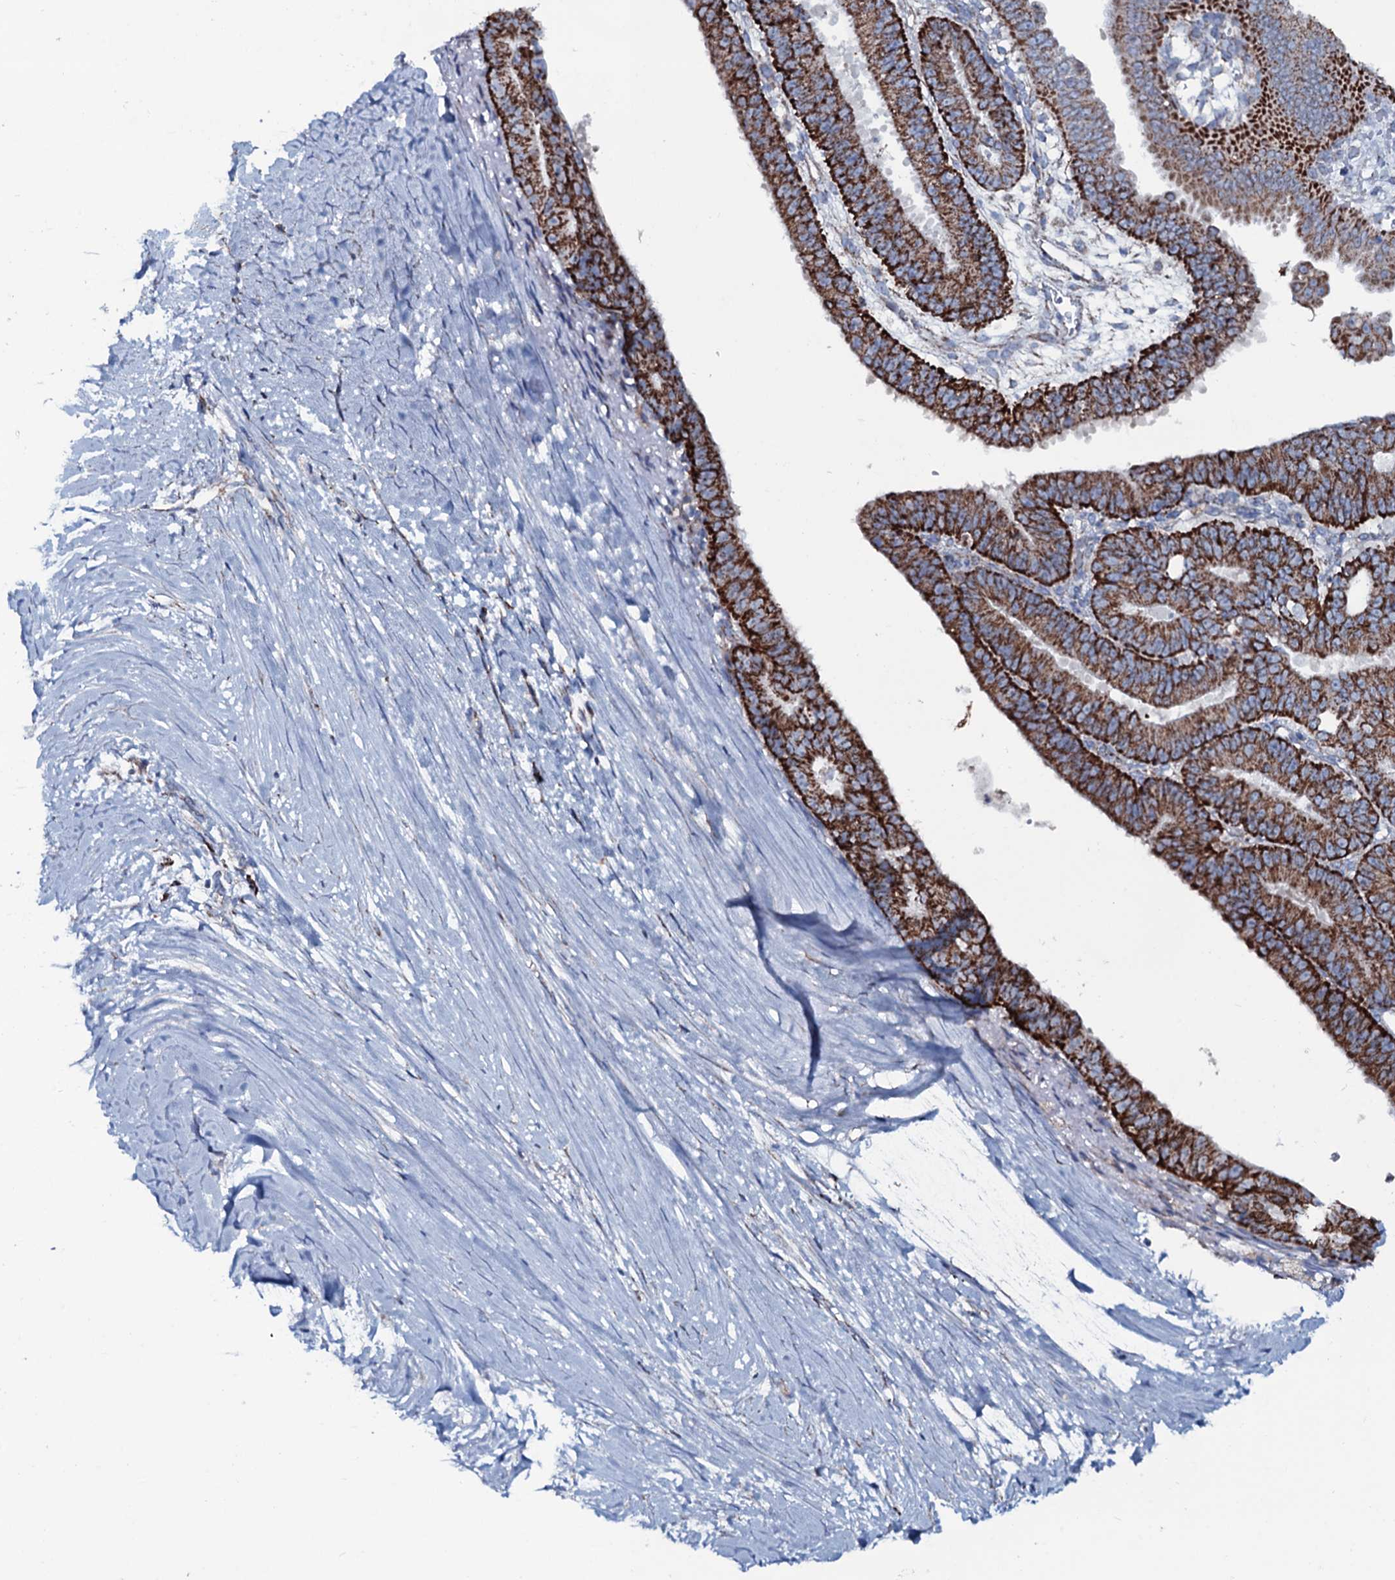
{"staining": {"intensity": "strong", "quantity": ">75%", "location": "cytoplasmic/membranous"}, "tissue": "ovarian cancer", "cell_type": "Tumor cells", "image_type": "cancer", "snomed": [{"axis": "morphology", "description": "Carcinoma, endometroid"}, {"axis": "topography", "description": "Appendix"}, {"axis": "topography", "description": "Ovary"}], "caption": "Protein staining by immunohistochemistry shows strong cytoplasmic/membranous positivity in about >75% of tumor cells in ovarian cancer. The protein of interest is stained brown, and the nuclei are stained in blue (DAB (3,3'-diaminobenzidine) IHC with brightfield microscopy, high magnification).", "gene": "MRPS35", "patient": {"sex": "female", "age": 42}}